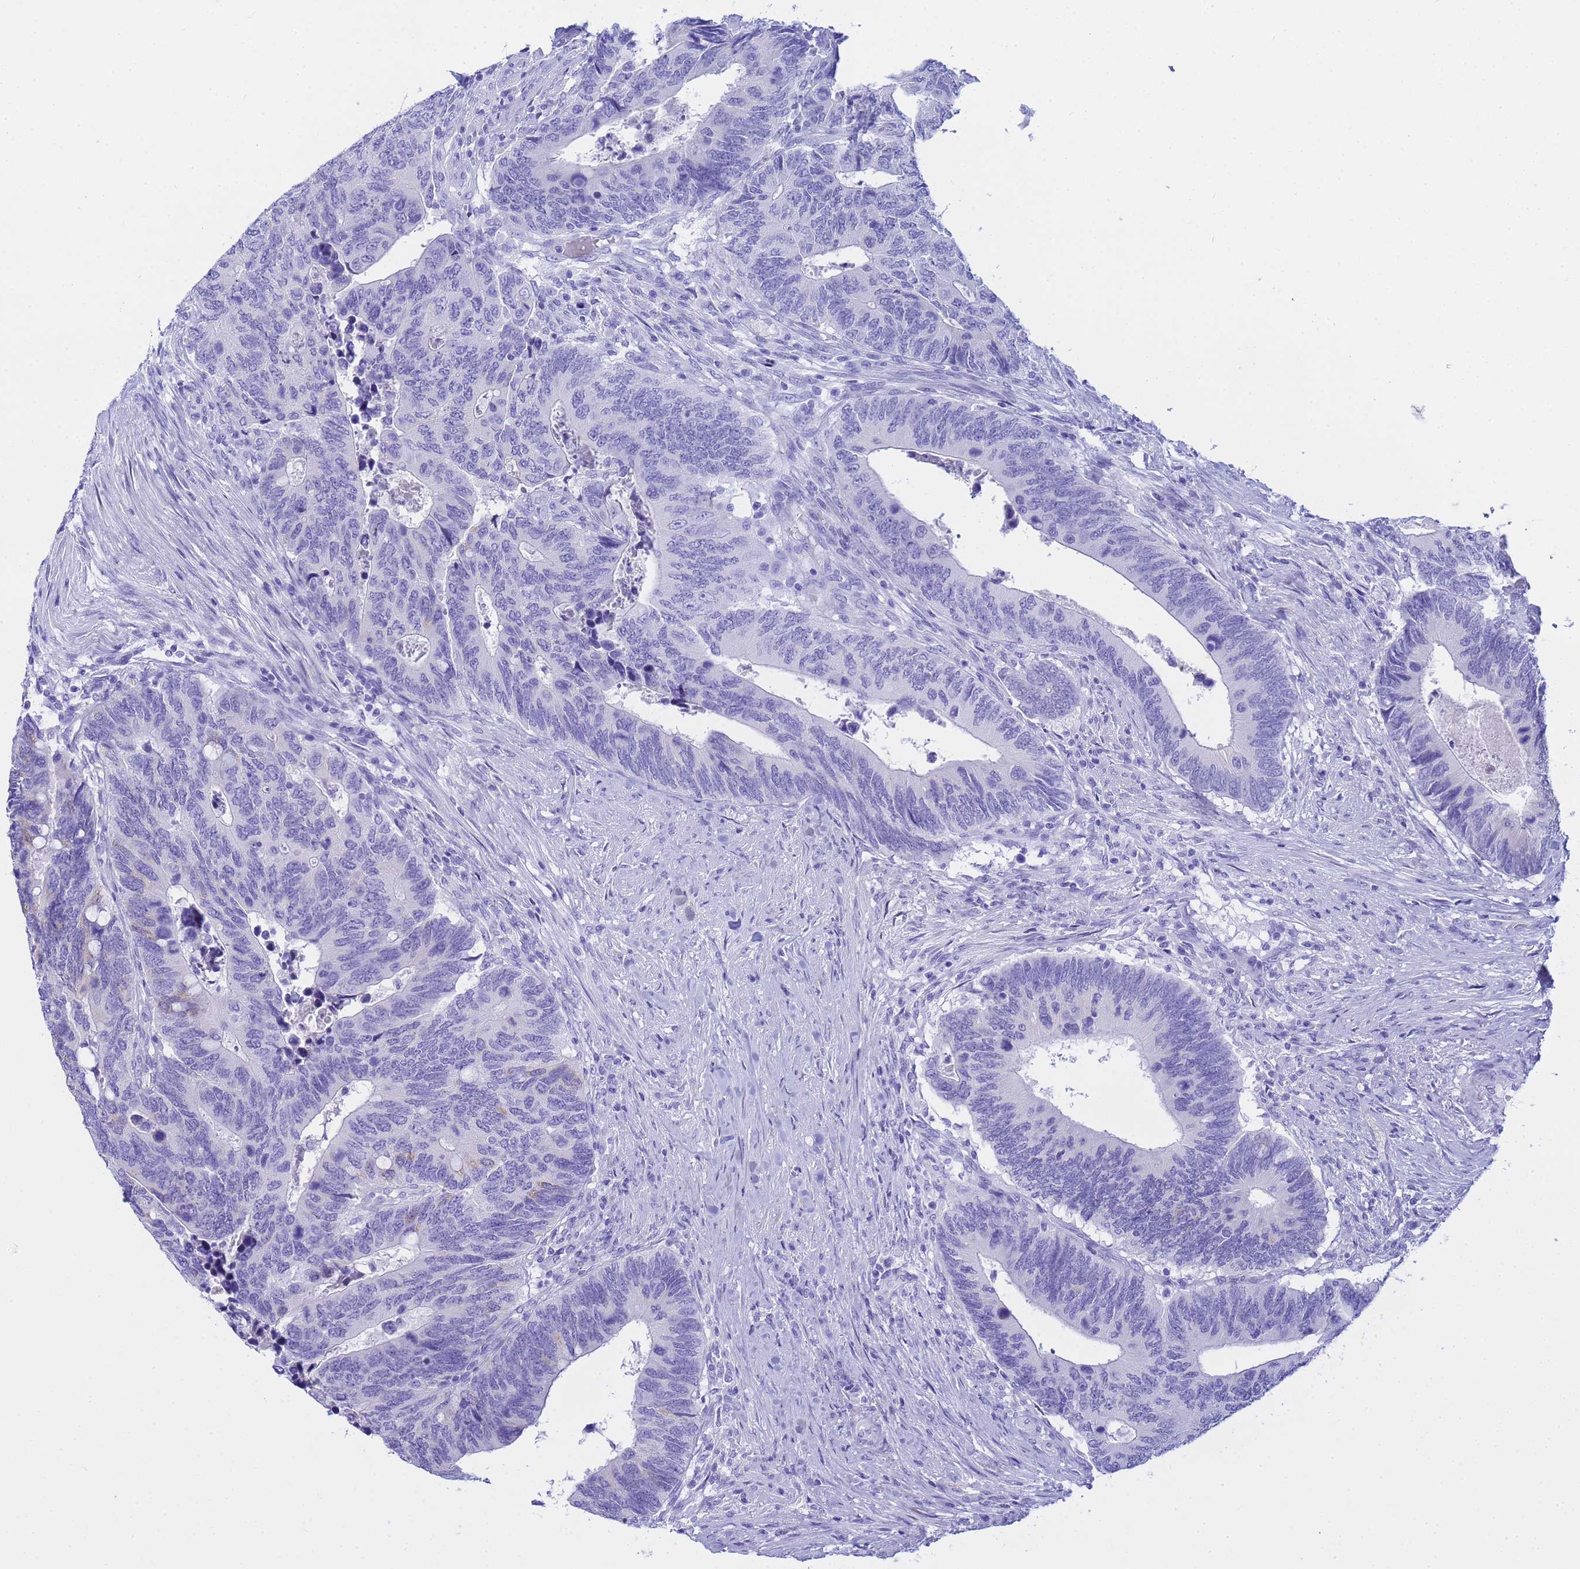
{"staining": {"intensity": "negative", "quantity": "none", "location": "none"}, "tissue": "colorectal cancer", "cell_type": "Tumor cells", "image_type": "cancer", "snomed": [{"axis": "morphology", "description": "Adenocarcinoma, NOS"}, {"axis": "topography", "description": "Colon"}], "caption": "High power microscopy photomicrograph of an immunohistochemistry (IHC) photomicrograph of colorectal cancer (adenocarcinoma), revealing no significant staining in tumor cells.", "gene": "AQP12A", "patient": {"sex": "male", "age": 87}}